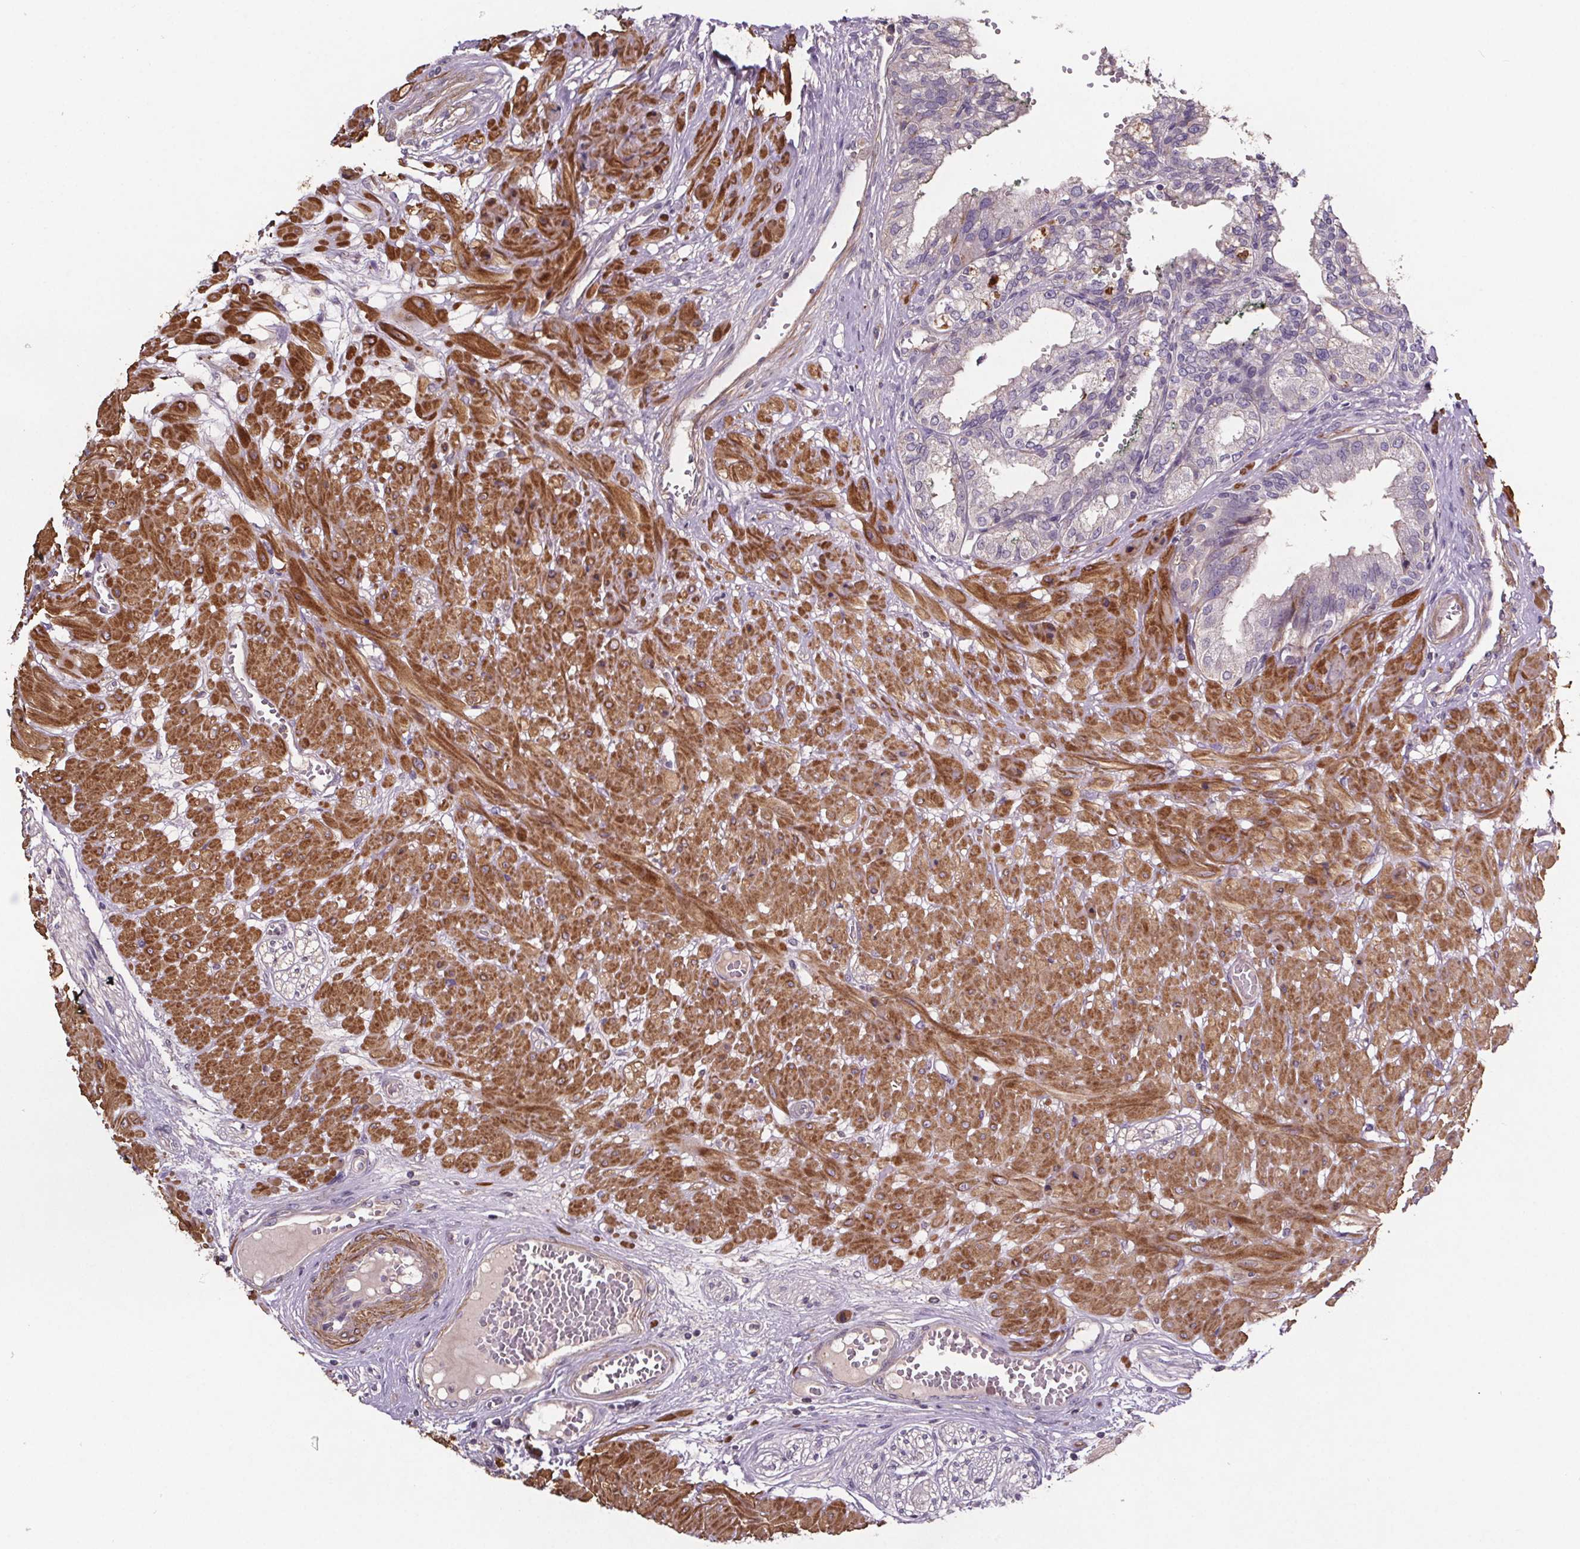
{"staining": {"intensity": "negative", "quantity": "none", "location": "none"}, "tissue": "prostate cancer", "cell_type": "Tumor cells", "image_type": "cancer", "snomed": [{"axis": "morphology", "description": "Adenocarcinoma, High grade"}, {"axis": "topography", "description": "Prostate"}], "caption": "Immunohistochemistry (IHC) of human prostate cancer demonstrates no staining in tumor cells.", "gene": "CLN3", "patient": {"sex": "male", "age": 71}}